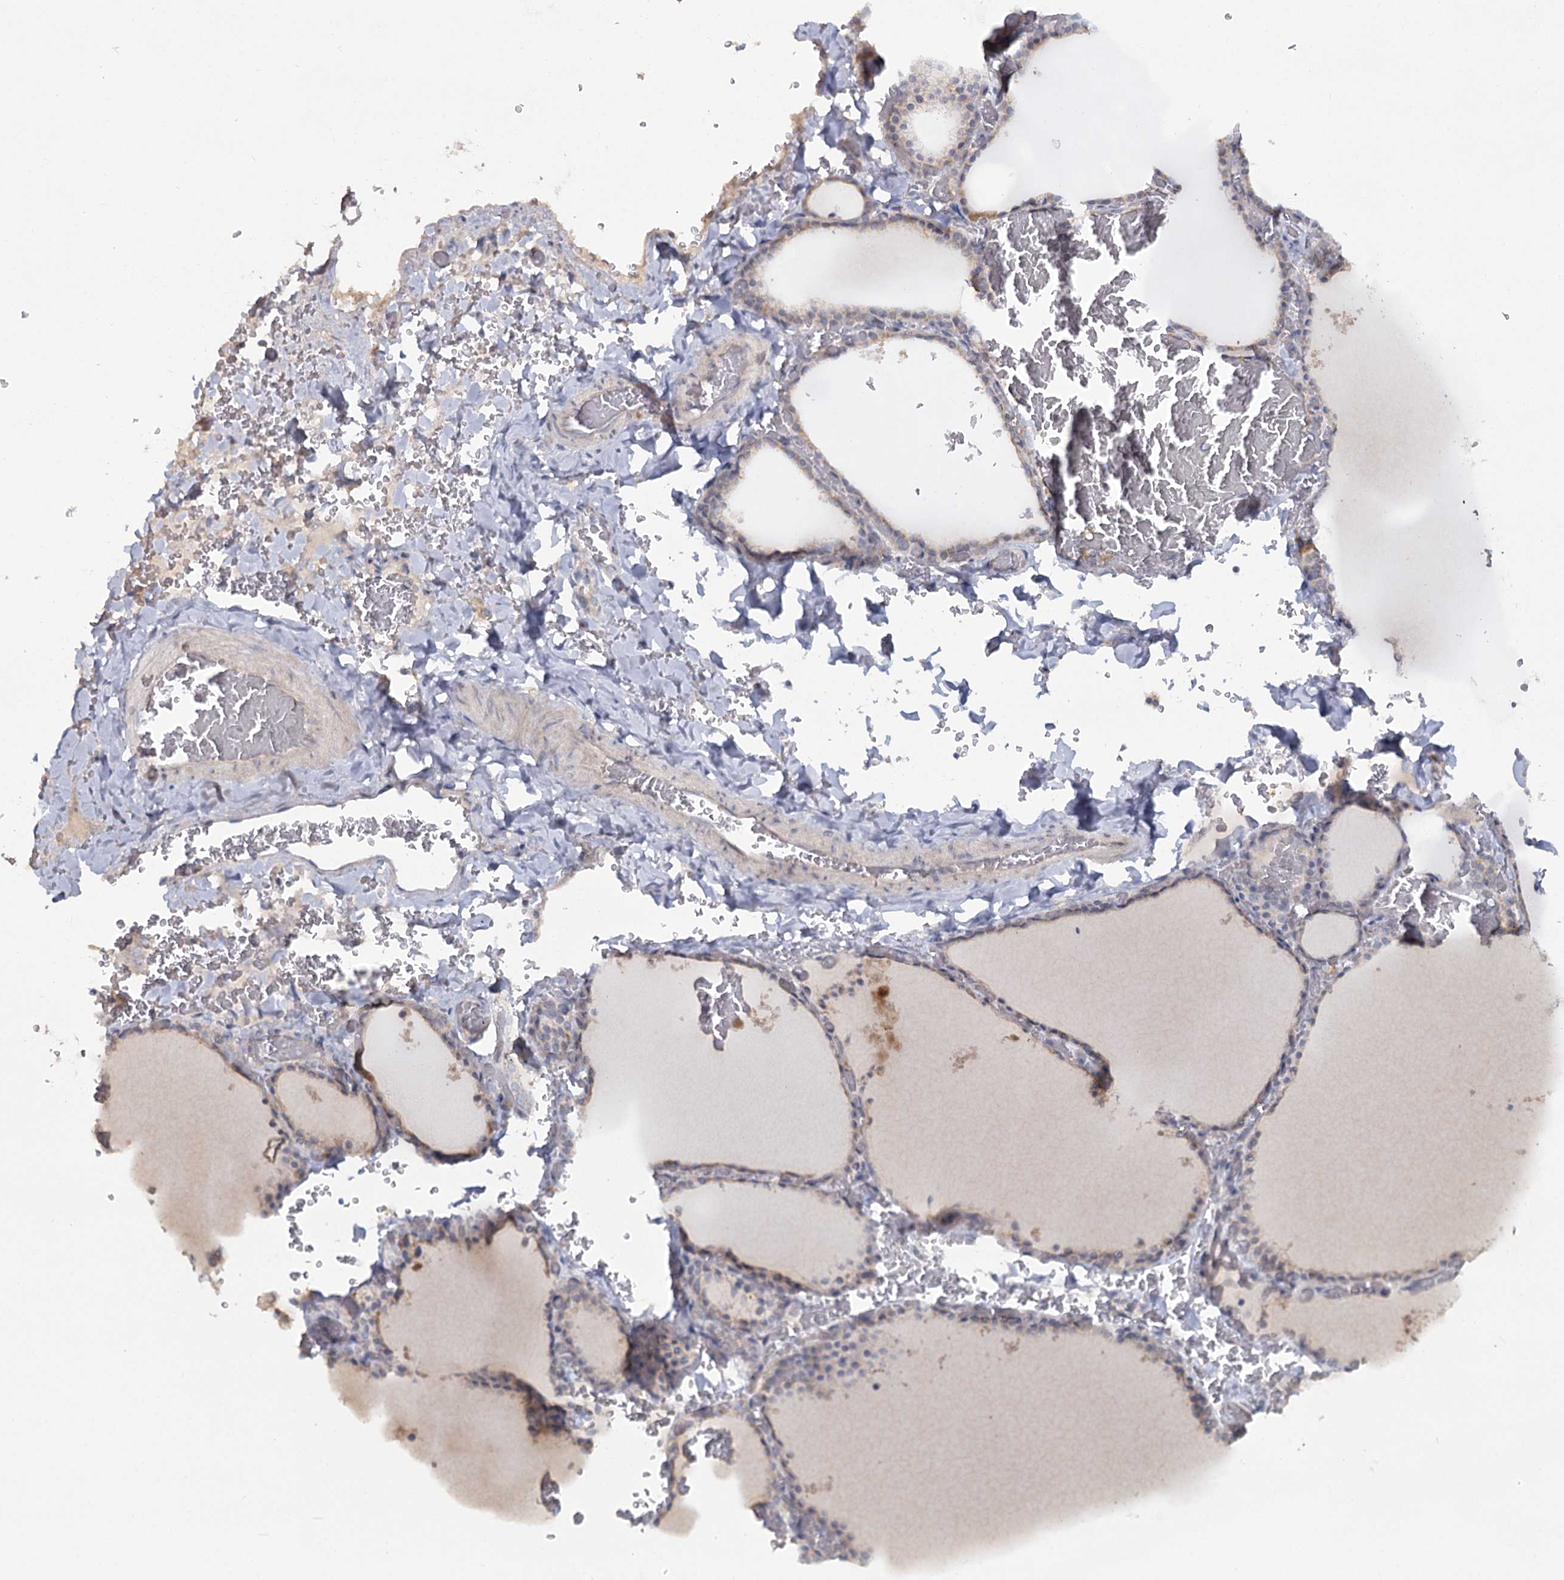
{"staining": {"intensity": "weak", "quantity": "<25%", "location": "cytoplasmic/membranous"}, "tissue": "thyroid gland", "cell_type": "Glandular cells", "image_type": "normal", "snomed": [{"axis": "morphology", "description": "Normal tissue, NOS"}, {"axis": "topography", "description": "Thyroid gland"}], "caption": "A micrograph of thyroid gland stained for a protein demonstrates no brown staining in glandular cells. The staining is performed using DAB brown chromogen with nuclei counter-stained in using hematoxylin.", "gene": "ANGPTL5", "patient": {"sex": "female", "age": 39}}